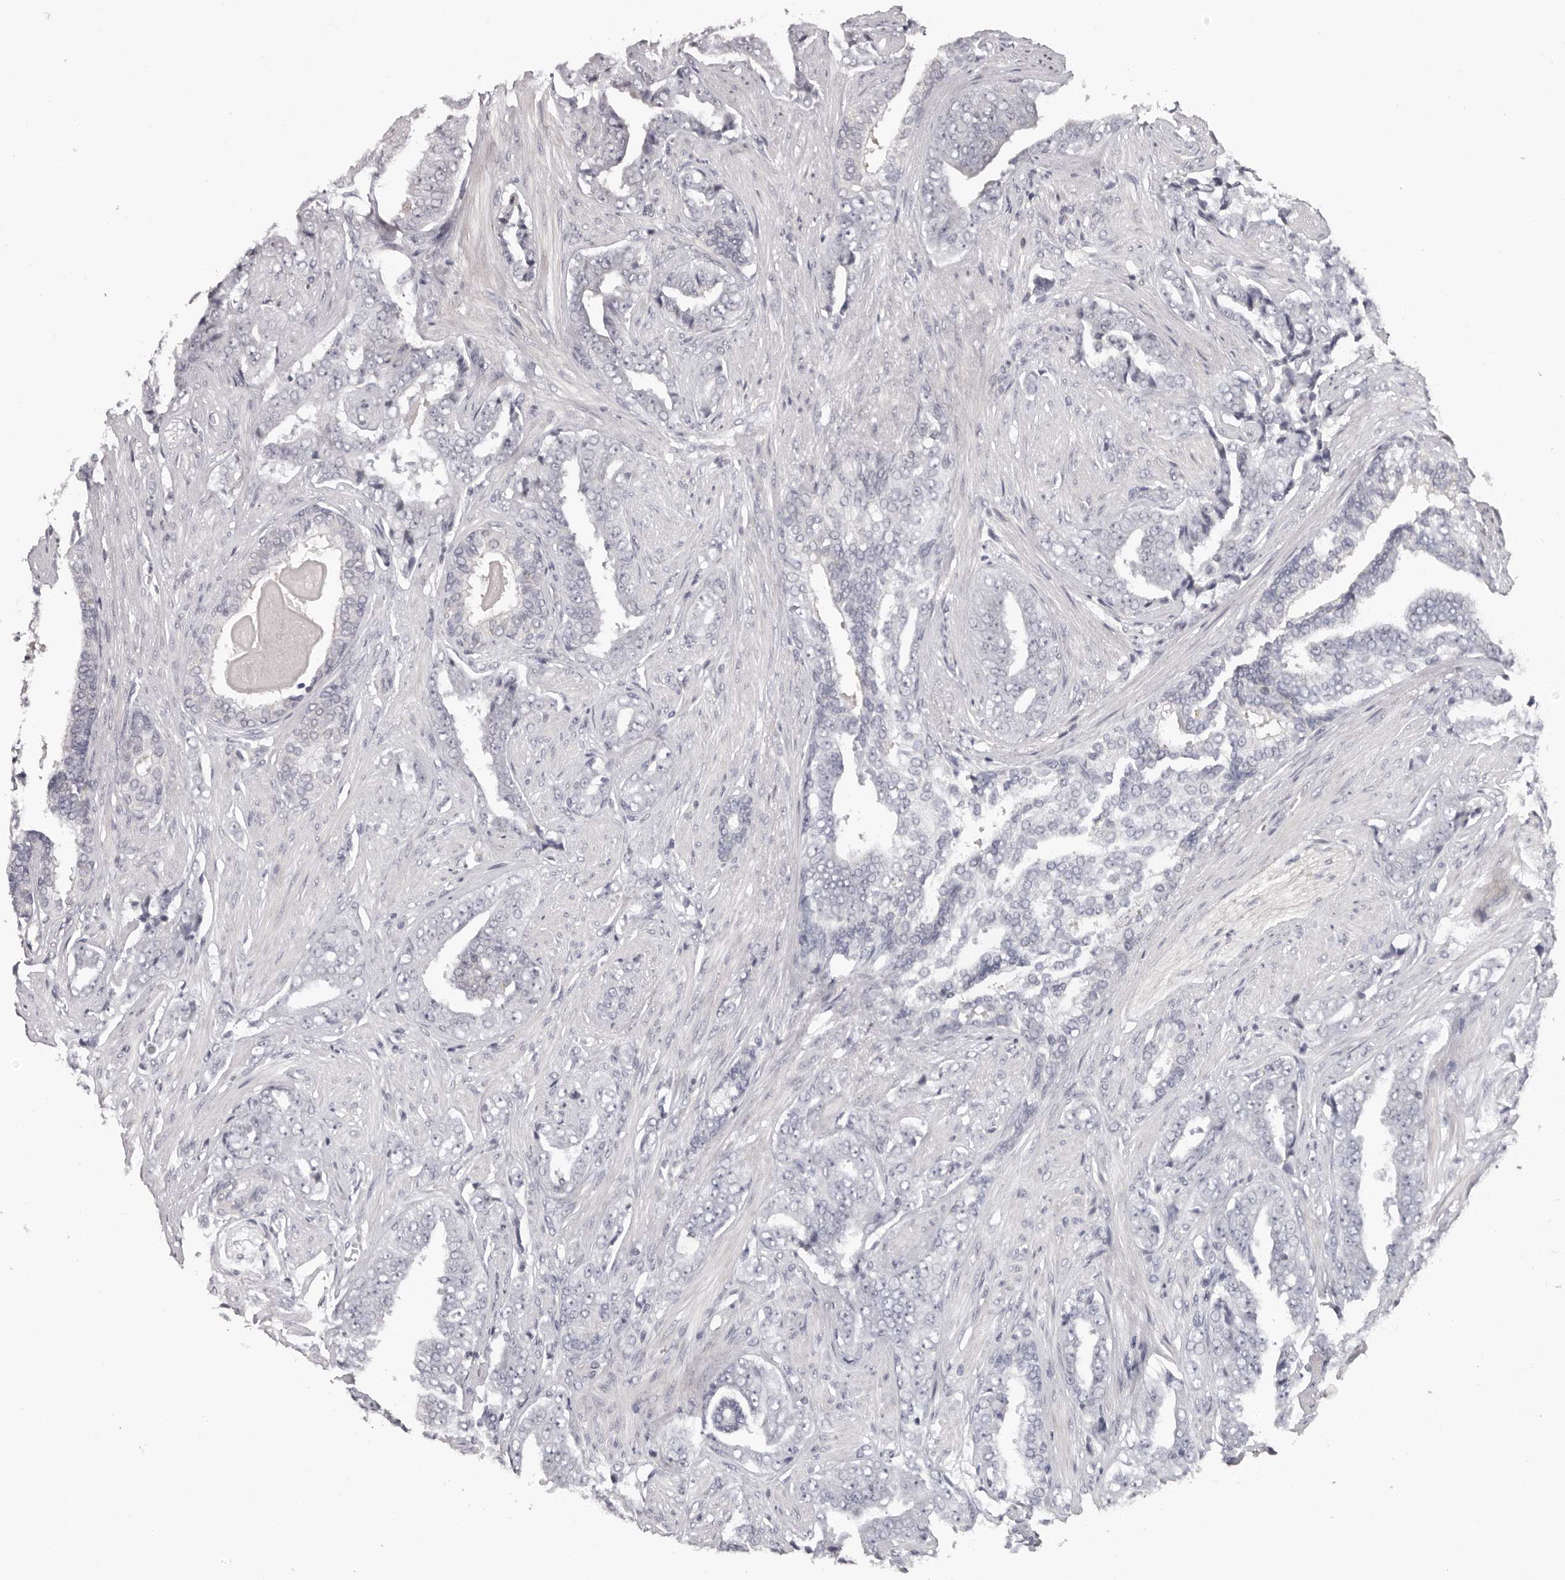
{"staining": {"intensity": "negative", "quantity": "none", "location": "none"}, "tissue": "prostate cancer", "cell_type": "Tumor cells", "image_type": "cancer", "snomed": [{"axis": "morphology", "description": "Adenocarcinoma, High grade"}, {"axis": "topography", "description": "Prostate"}], "caption": "This is an IHC micrograph of high-grade adenocarcinoma (prostate). There is no expression in tumor cells.", "gene": "ANKRD44", "patient": {"sex": "male", "age": 71}}